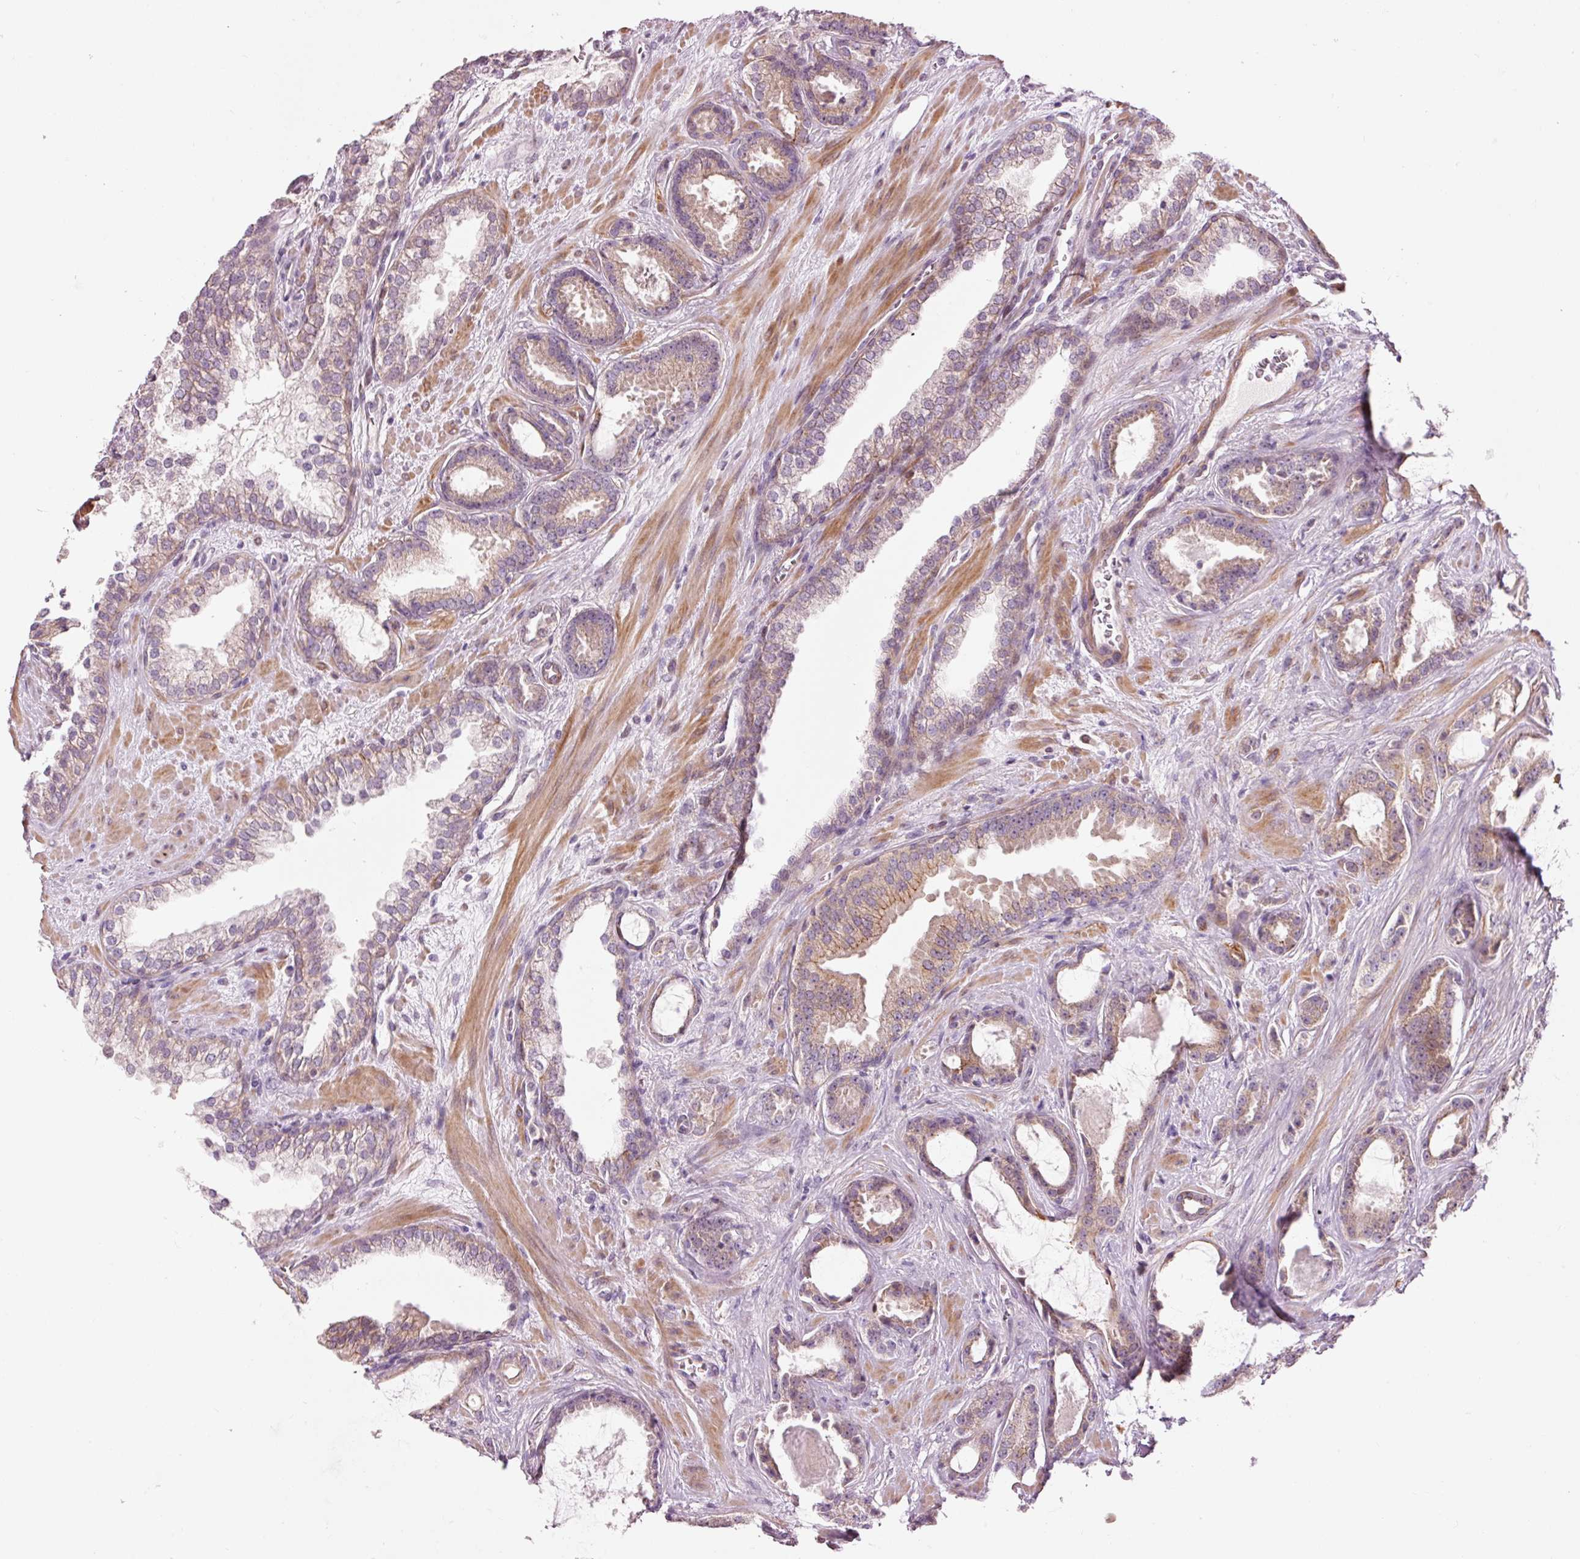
{"staining": {"intensity": "weak", "quantity": "25%-75%", "location": "cytoplasmic/membranous"}, "tissue": "prostate cancer", "cell_type": "Tumor cells", "image_type": "cancer", "snomed": [{"axis": "morphology", "description": "Adenocarcinoma, Low grade"}, {"axis": "topography", "description": "Prostate"}], "caption": "The photomicrograph demonstrates a brown stain indicating the presence of a protein in the cytoplasmic/membranous of tumor cells in prostate low-grade adenocarcinoma.", "gene": "DAPP1", "patient": {"sex": "male", "age": 62}}